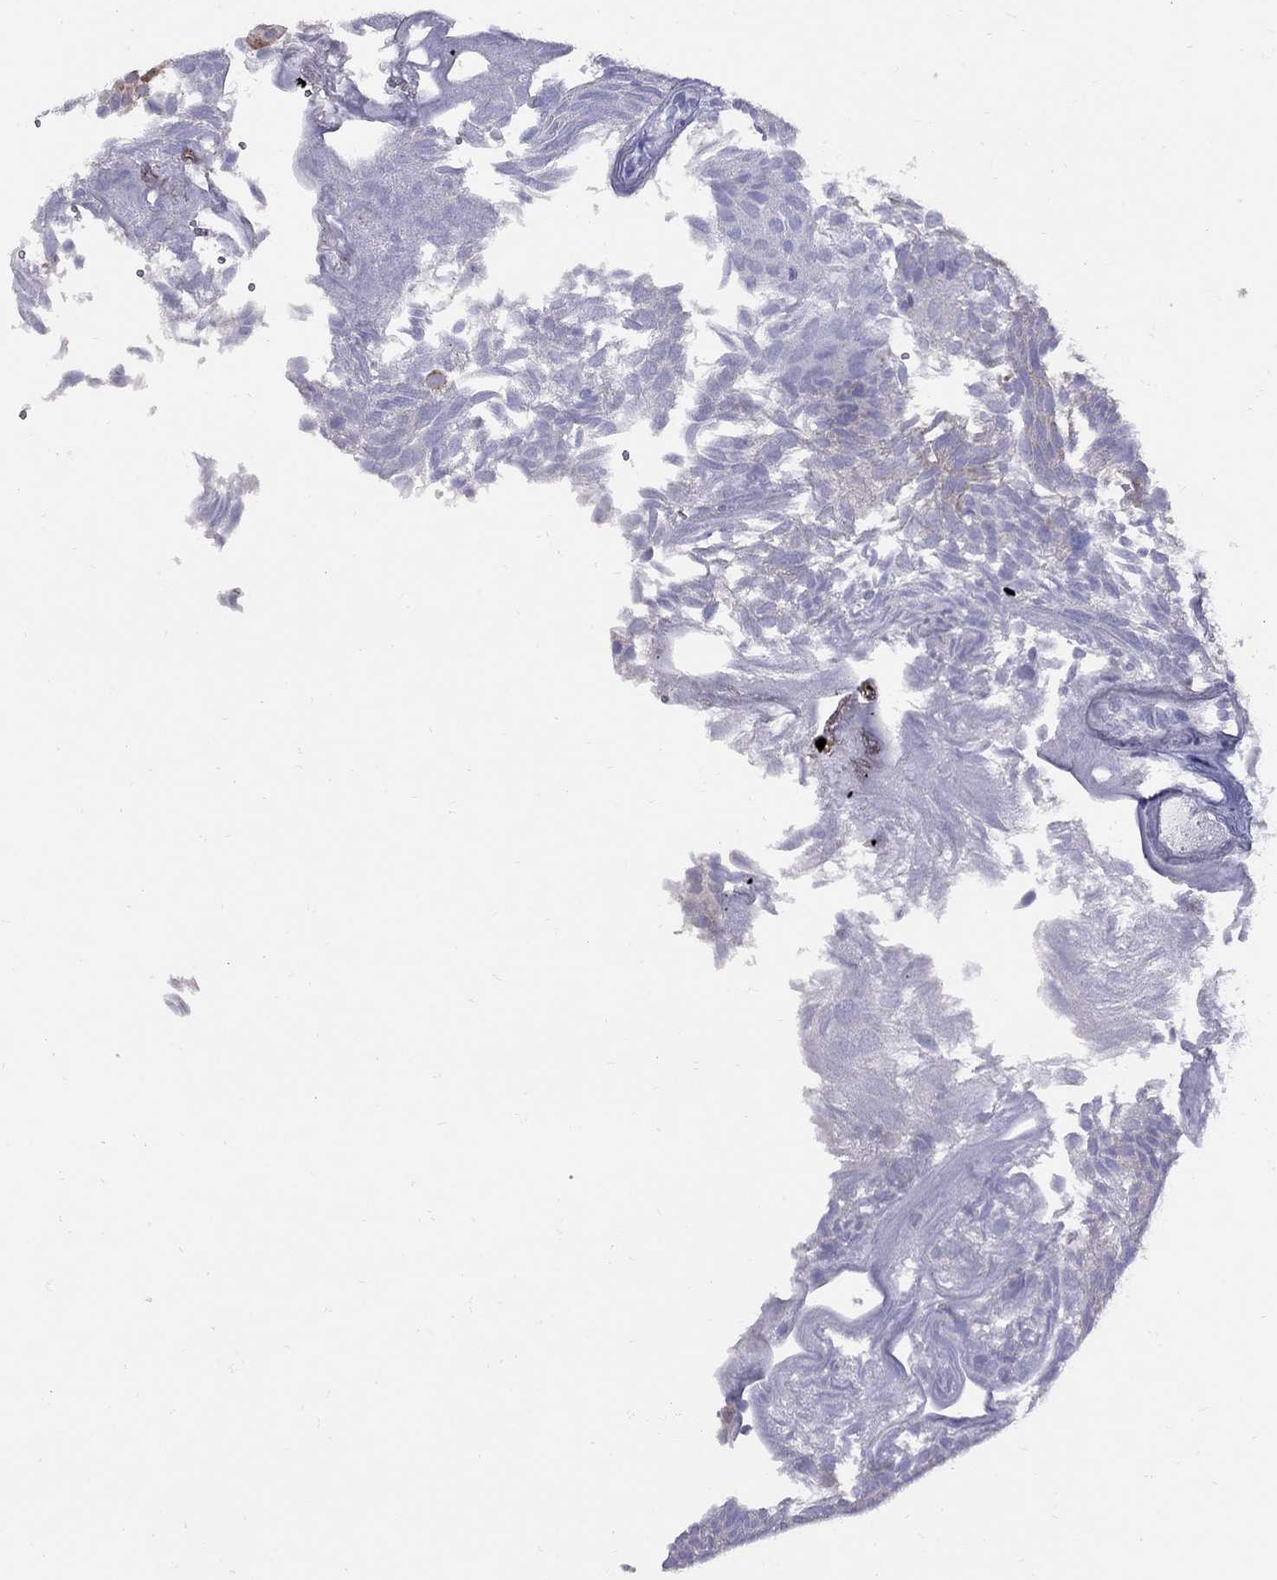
{"staining": {"intensity": "negative", "quantity": "none", "location": "none"}, "tissue": "urothelial cancer", "cell_type": "Tumor cells", "image_type": "cancer", "snomed": [{"axis": "morphology", "description": "Urothelial carcinoma, Low grade"}, {"axis": "topography", "description": "Urinary bladder"}], "caption": "The histopathology image shows no significant expression in tumor cells of urothelial carcinoma (low-grade).", "gene": "MAGEB4", "patient": {"sex": "male", "age": 52}}